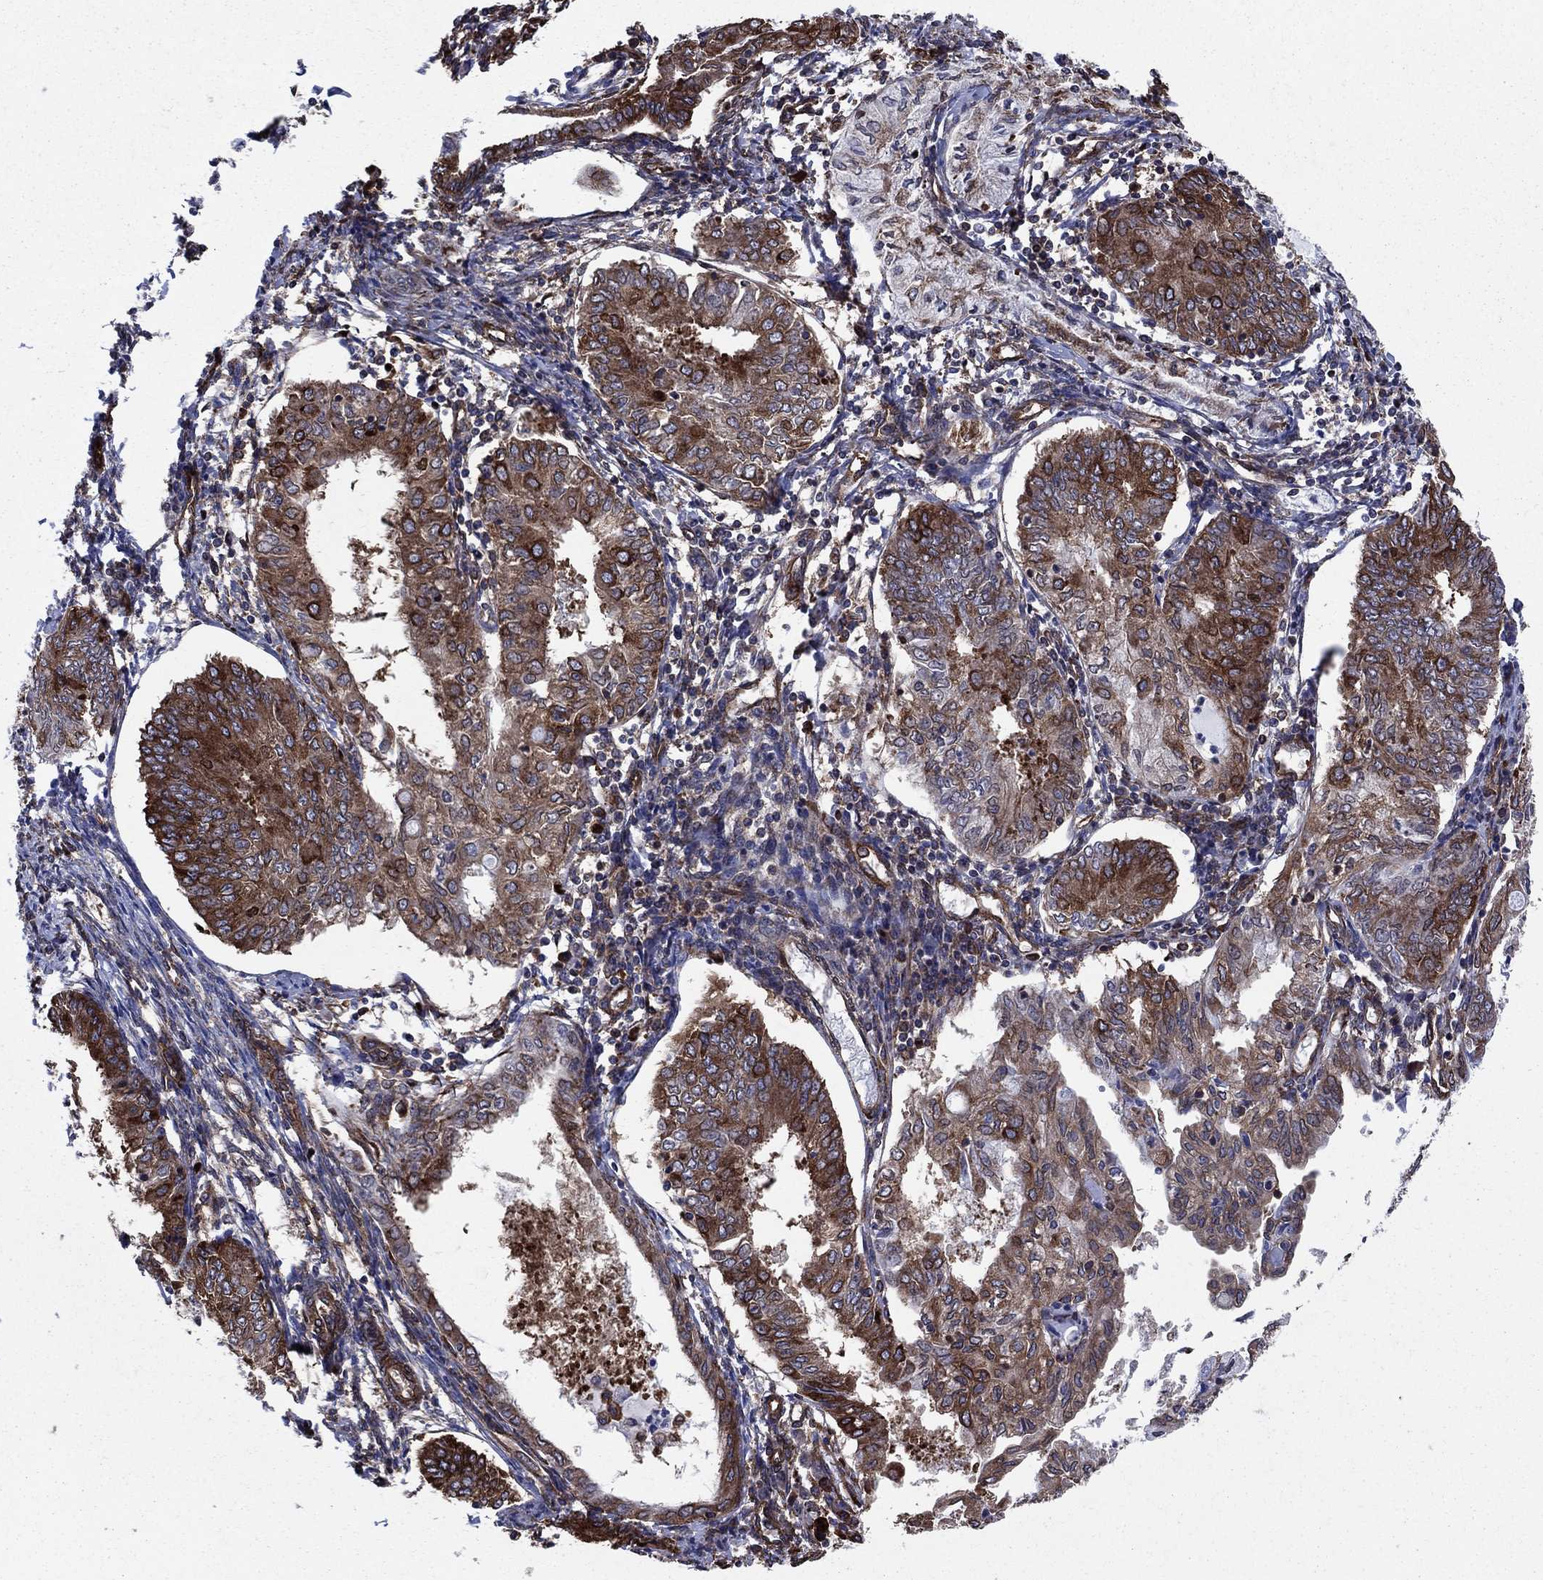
{"staining": {"intensity": "strong", "quantity": ">75%", "location": "cytoplasmic/membranous"}, "tissue": "endometrial cancer", "cell_type": "Tumor cells", "image_type": "cancer", "snomed": [{"axis": "morphology", "description": "Adenocarcinoma, NOS"}, {"axis": "topography", "description": "Endometrium"}], "caption": "Adenocarcinoma (endometrial) was stained to show a protein in brown. There is high levels of strong cytoplasmic/membranous expression in about >75% of tumor cells.", "gene": "YBX1", "patient": {"sex": "female", "age": 68}}